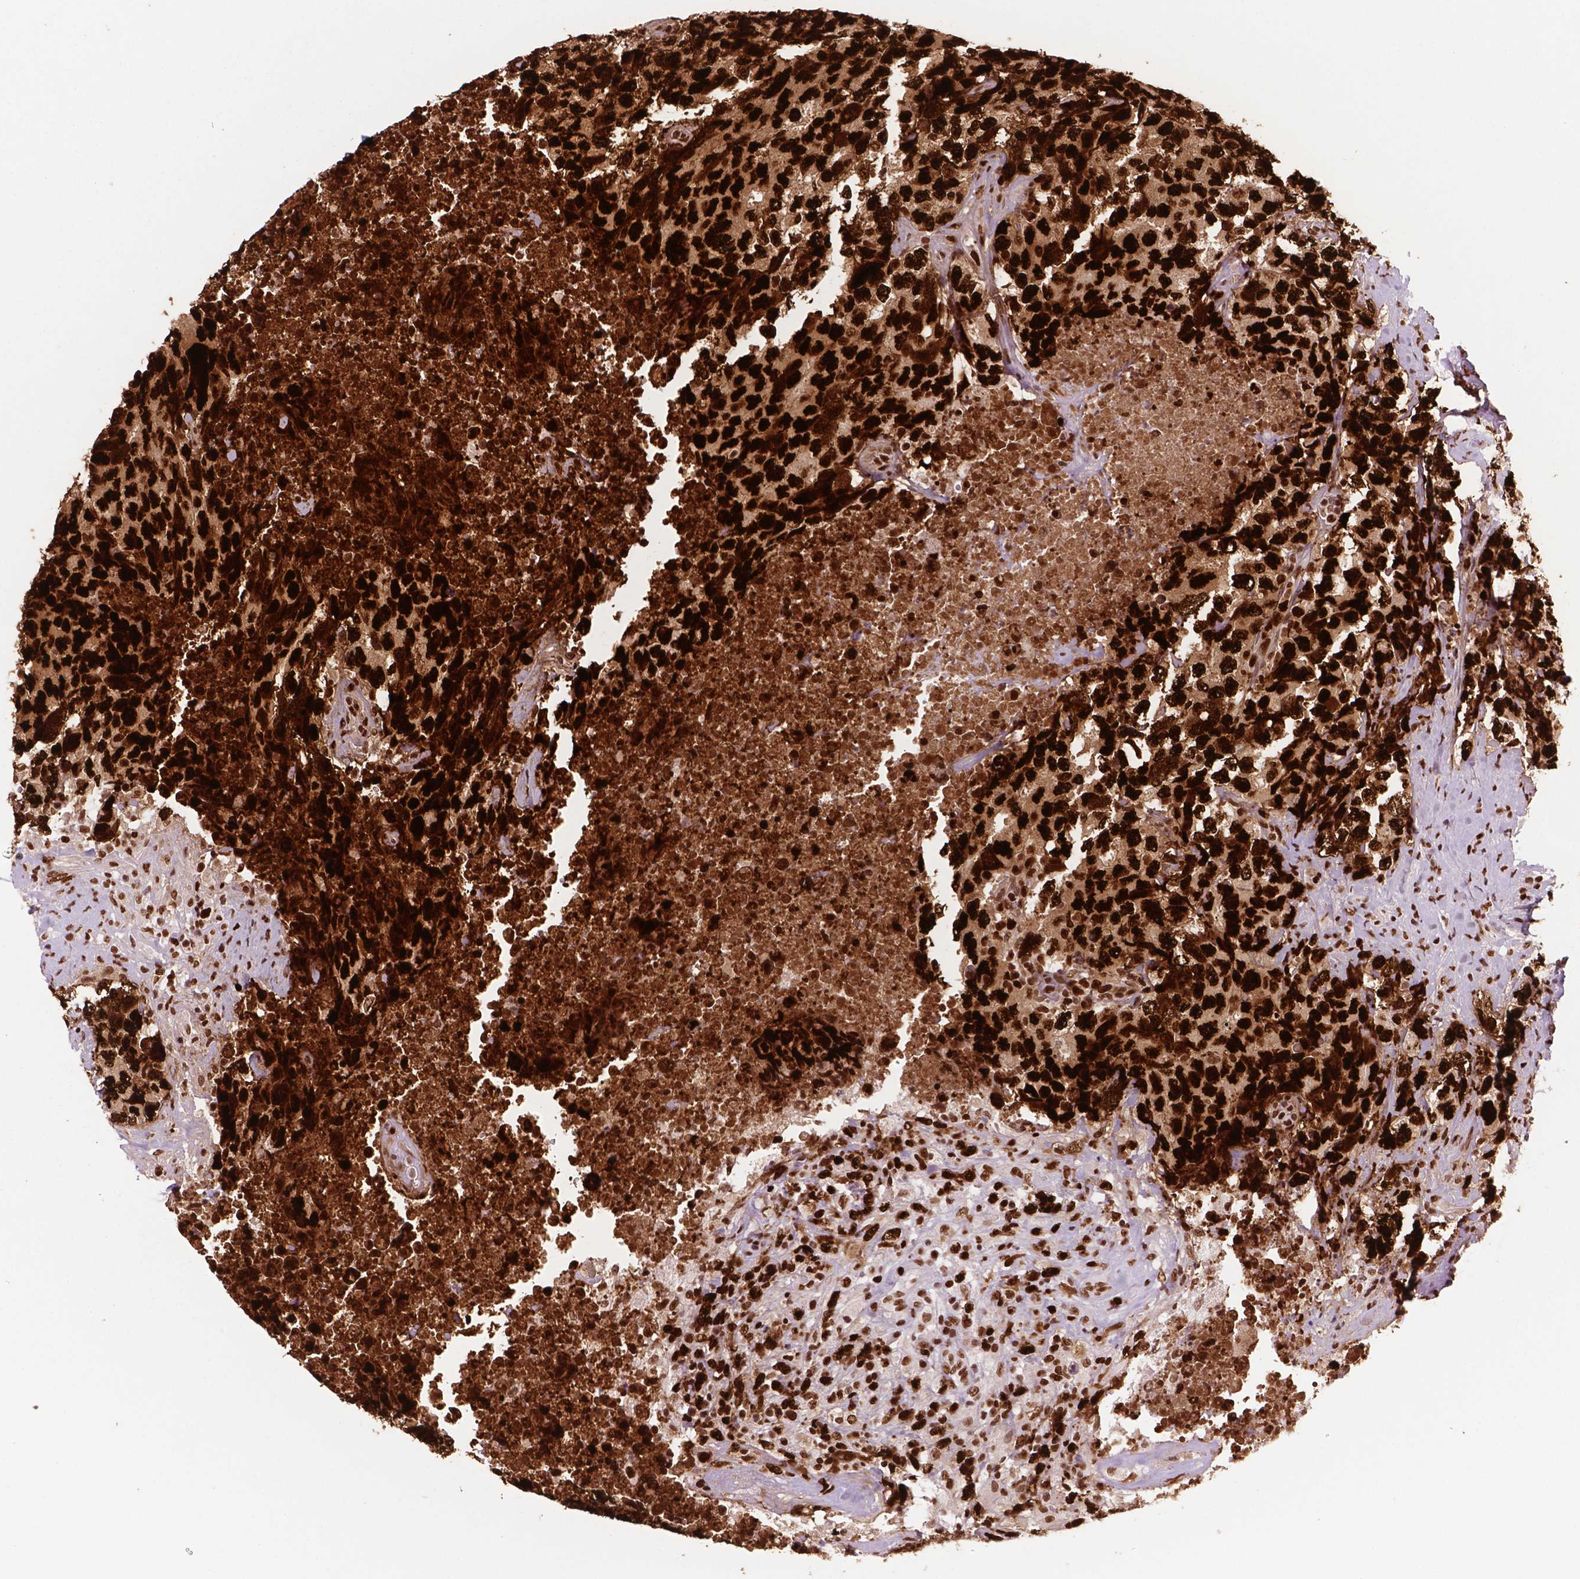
{"staining": {"intensity": "strong", "quantity": ">75%", "location": "nuclear"}, "tissue": "testis cancer", "cell_type": "Tumor cells", "image_type": "cancer", "snomed": [{"axis": "morphology", "description": "Carcinoma, Embryonal, NOS"}, {"axis": "topography", "description": "Testis"}], "caption": "Immunohistochemistry (IHC) photomicrograph of neoplastic tissue: testis cancer (embryonal carcinoma) stained using immunohistochemistry displays high levels of strong protein expression localized specifically in the nuclear of tumor cells, appearing as a nuclear brown color.", "gene": "MSH6", "patient": {"sex": "male", "age": 24}}